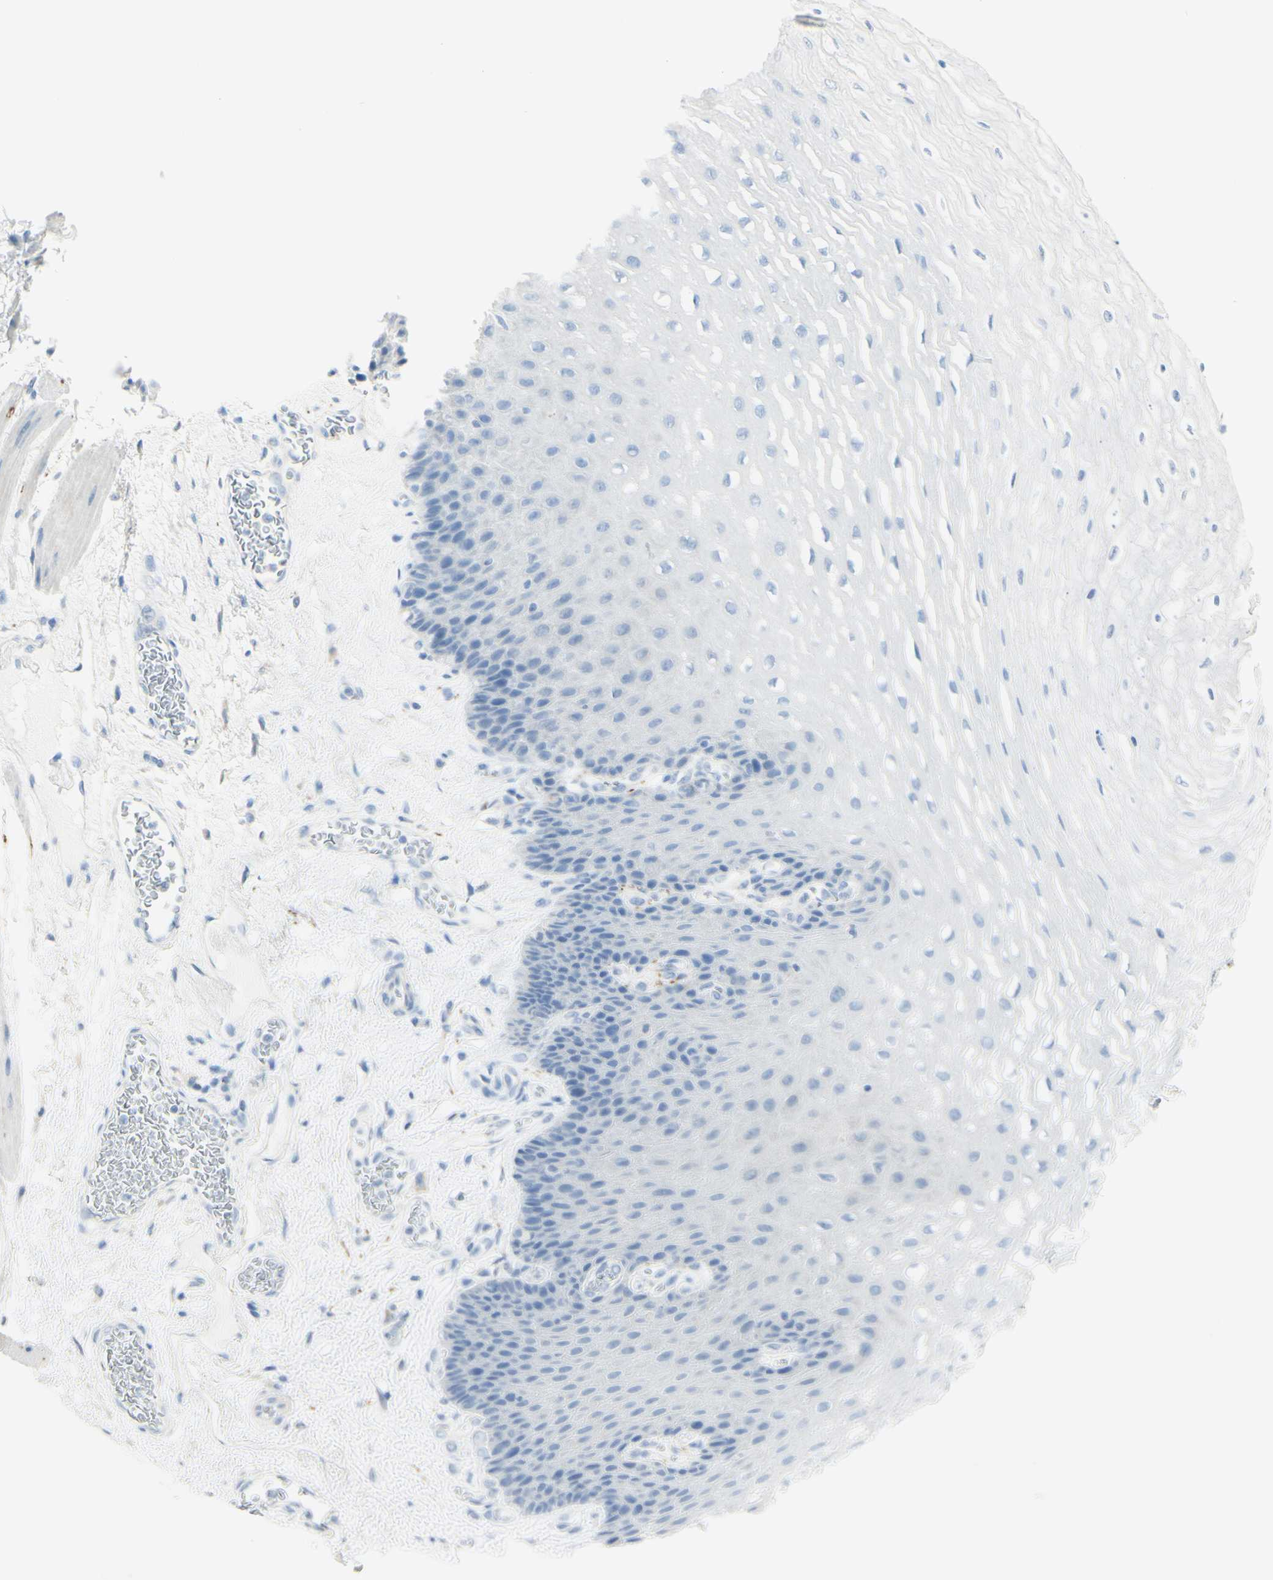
{"staining": {"intensity": "negative", "quantity": "none", "location": "none"}, "tissue": "esophagus", "cell_type": "Squamous epithelial cells", "image_type": "normal", "snomed": [{"axis": "morphology", "description": "Normal tissue, NOS"}, {"axis": "topography", "description": "Esophagus"}], "caption": "A high-resolution photomicrograph shows immunohistochemistry staining of normal esophagus, which reveals no significant expression in squamous epithelial cells.", "gene": "TSPAN1", "patient": {"sex": "female", "age": 72}}